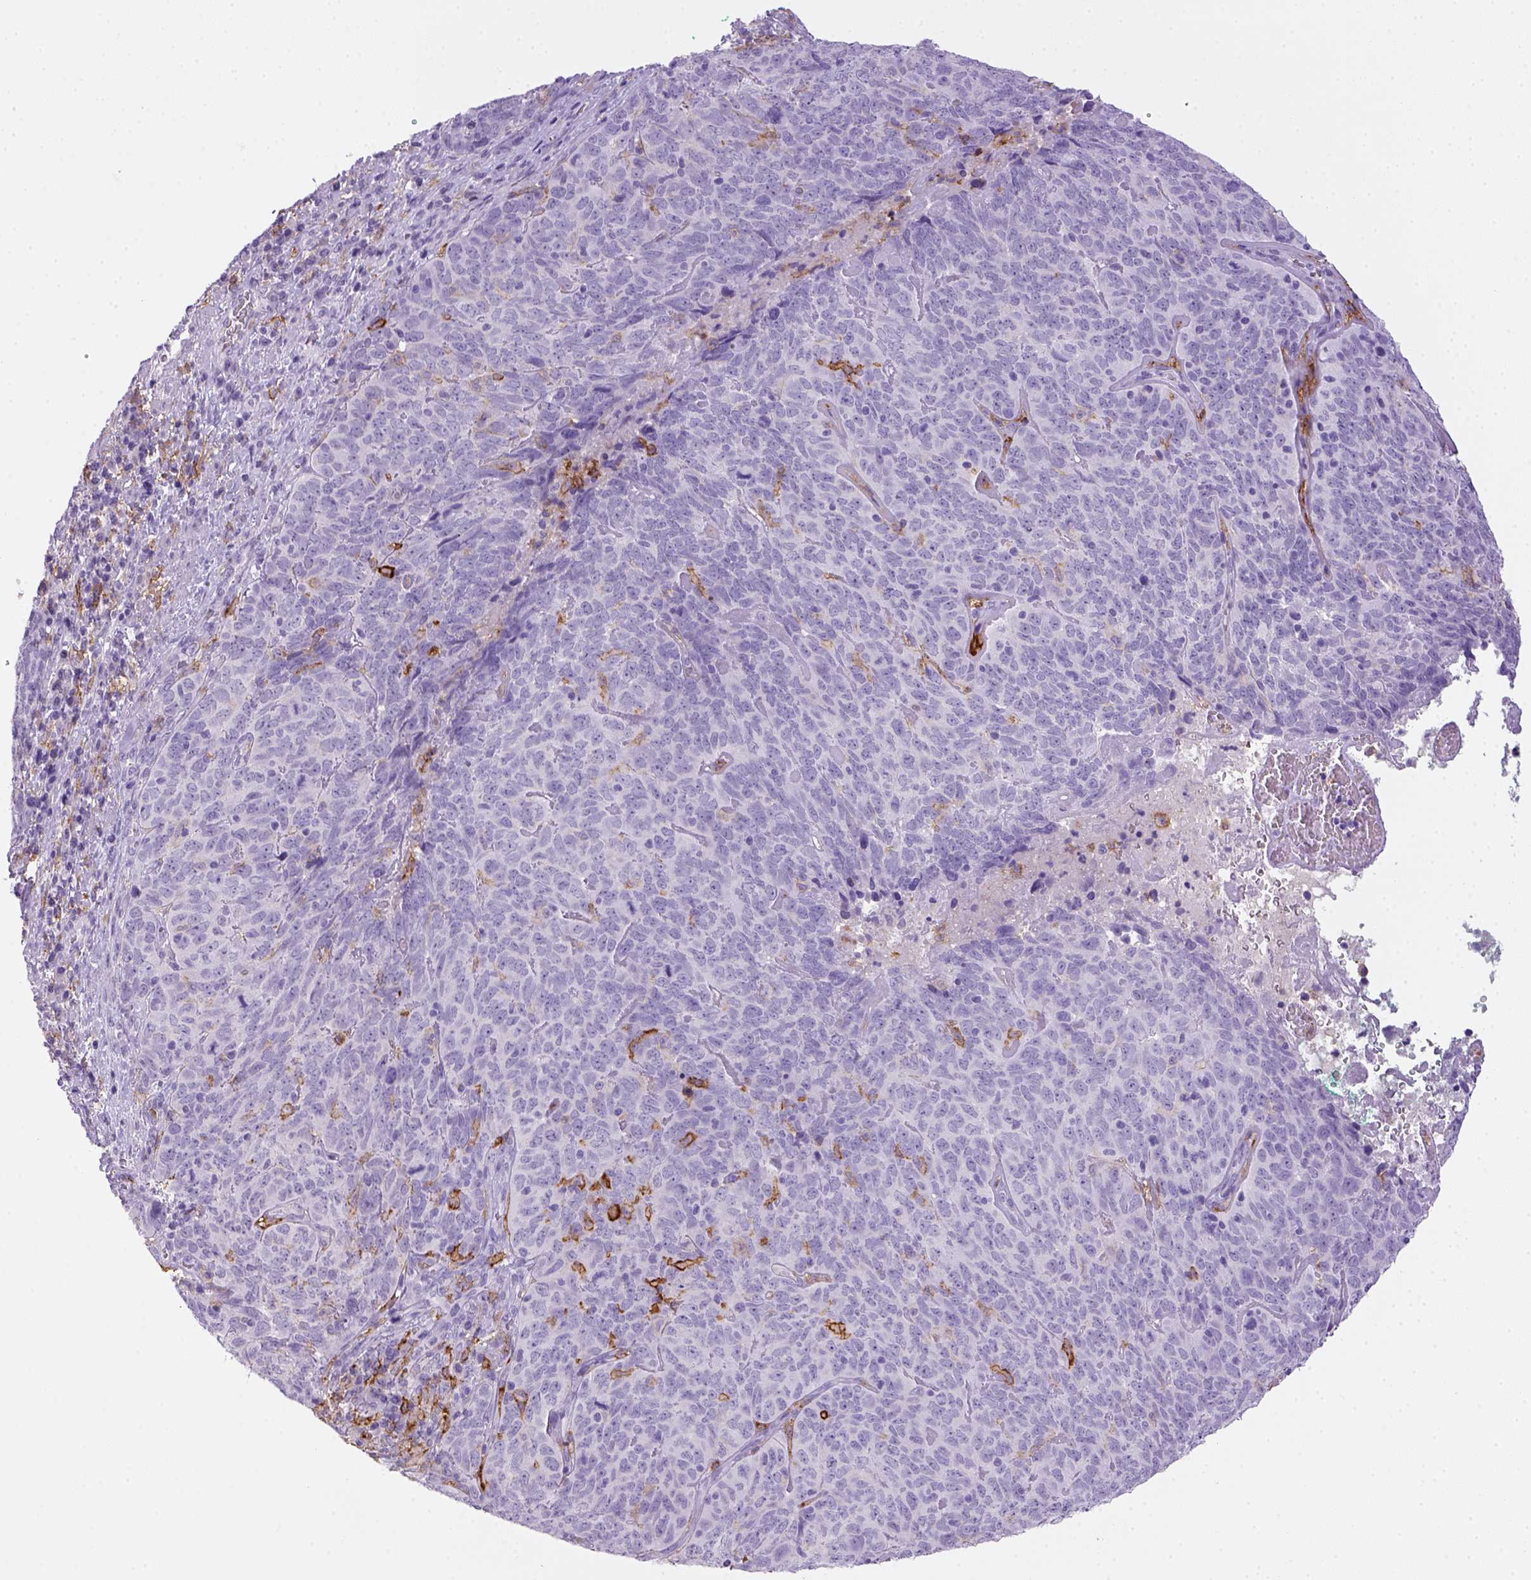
{"staining": {"intensity": "negative", "quantity": "none", "location": "none"}, "tissue": "skin cancer", "cell_type": "Tumor cells", "image_type": "cancer", "snomed": [{"axis": "morphology", "description": "Squamous cell carcinoma, NOS"}, {"axis": "topography", "description": "Skin"}, {"axis": "topography", "description": "Anal"}], "caption": "The histopathology image shows no staining of tumor cells in squamous cell carcinoma (skin). Brightfield microscopy of immunohistochemistry stained with DAB (3,3'-diaminobenzidine) (brown) and hematoxylin (blue), captured at high magnification.", "gene": "CD14", "patient": {"sex": "female", "age": 51}}